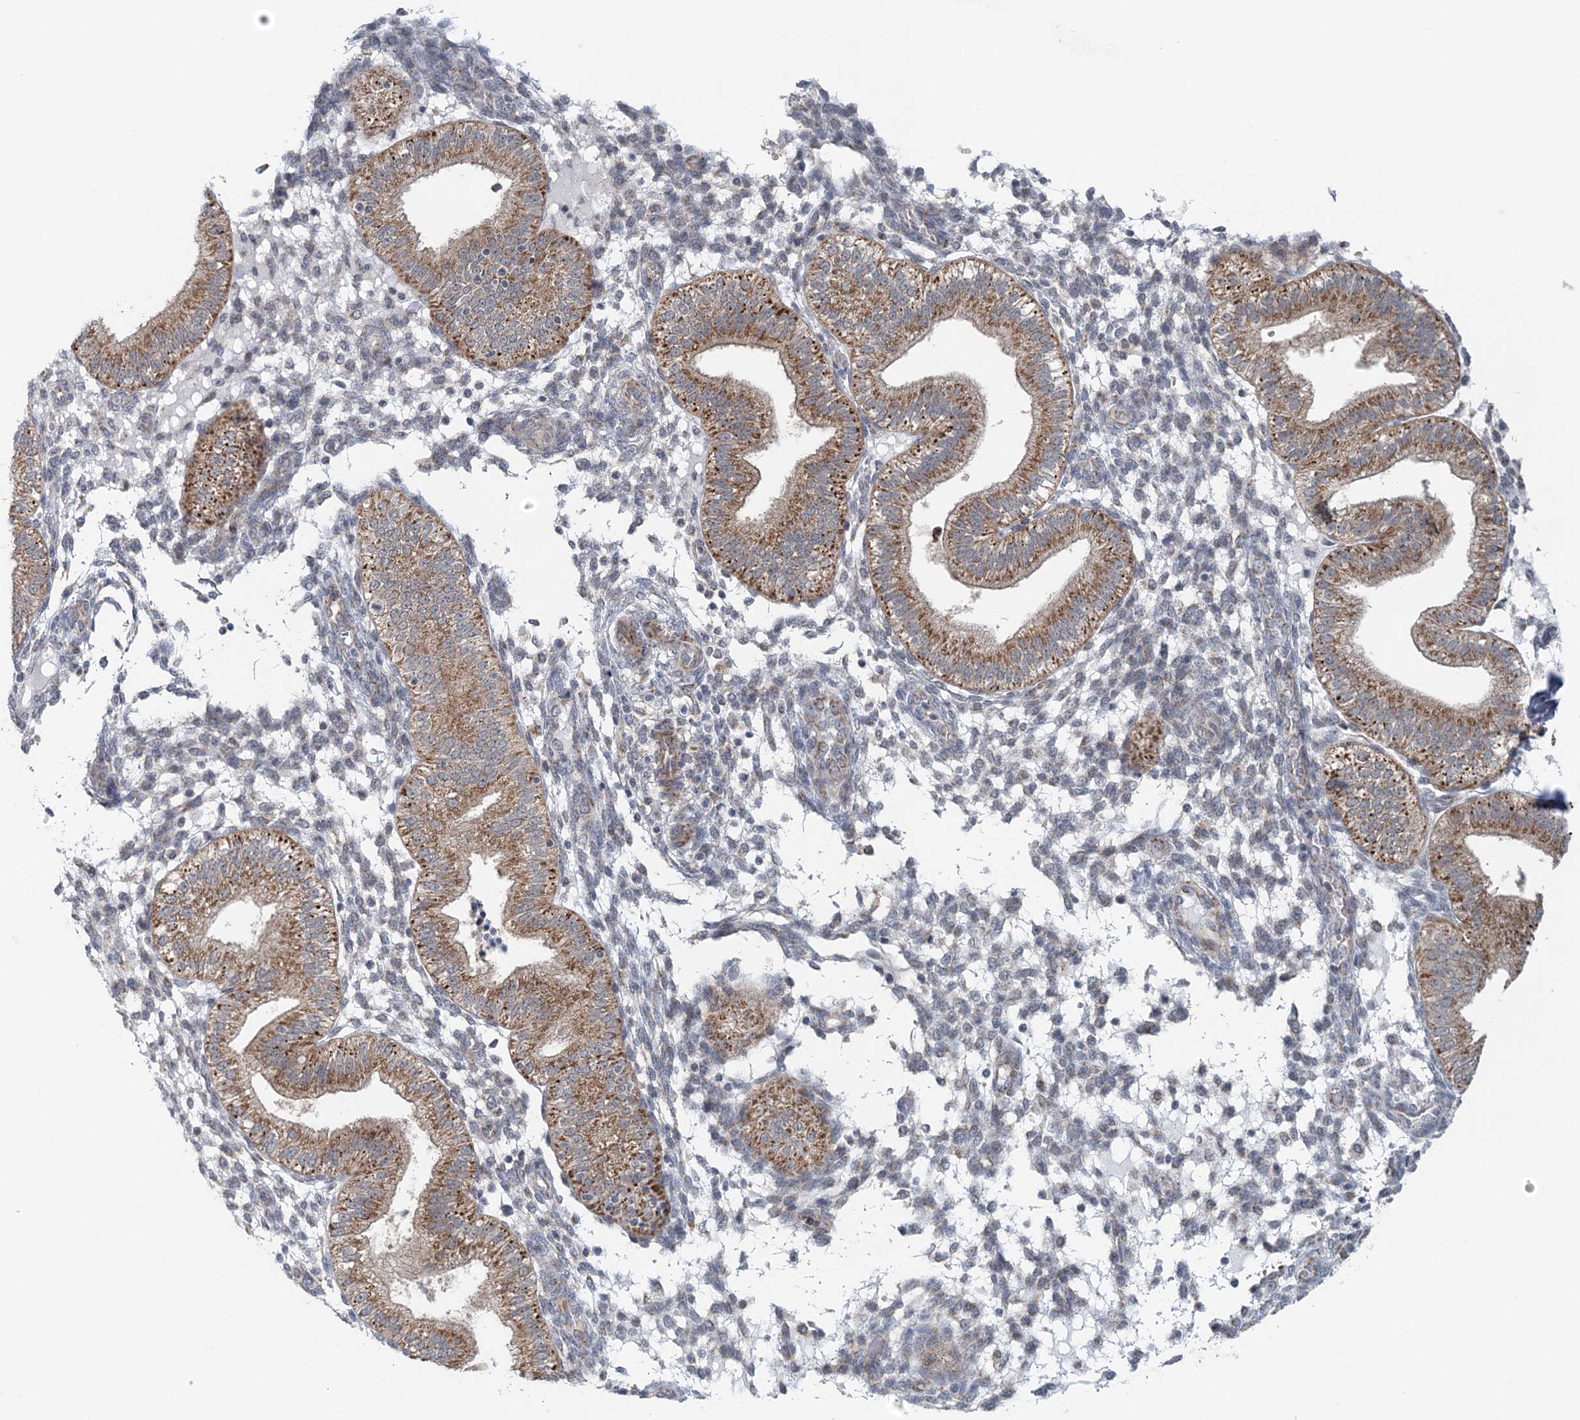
{"staining": {"intensity": "negative", "quantity": "none", "location": "none"}, "tissue": "endometrium", "cell_type": "Cells in endometrial stroma", "image_type": "normal", "snomed": [{"axis": "morphology", "description": "Normal tissue, NOS"}, {"axis": "topography", "description": "Endometrium"}], "caption": "Immunohistochemistry of normal endometrium demonstrates no staining in cells in endometrial stroma.", "gene": "RNF150", "patient": {"sex": "female", "age": 39}}